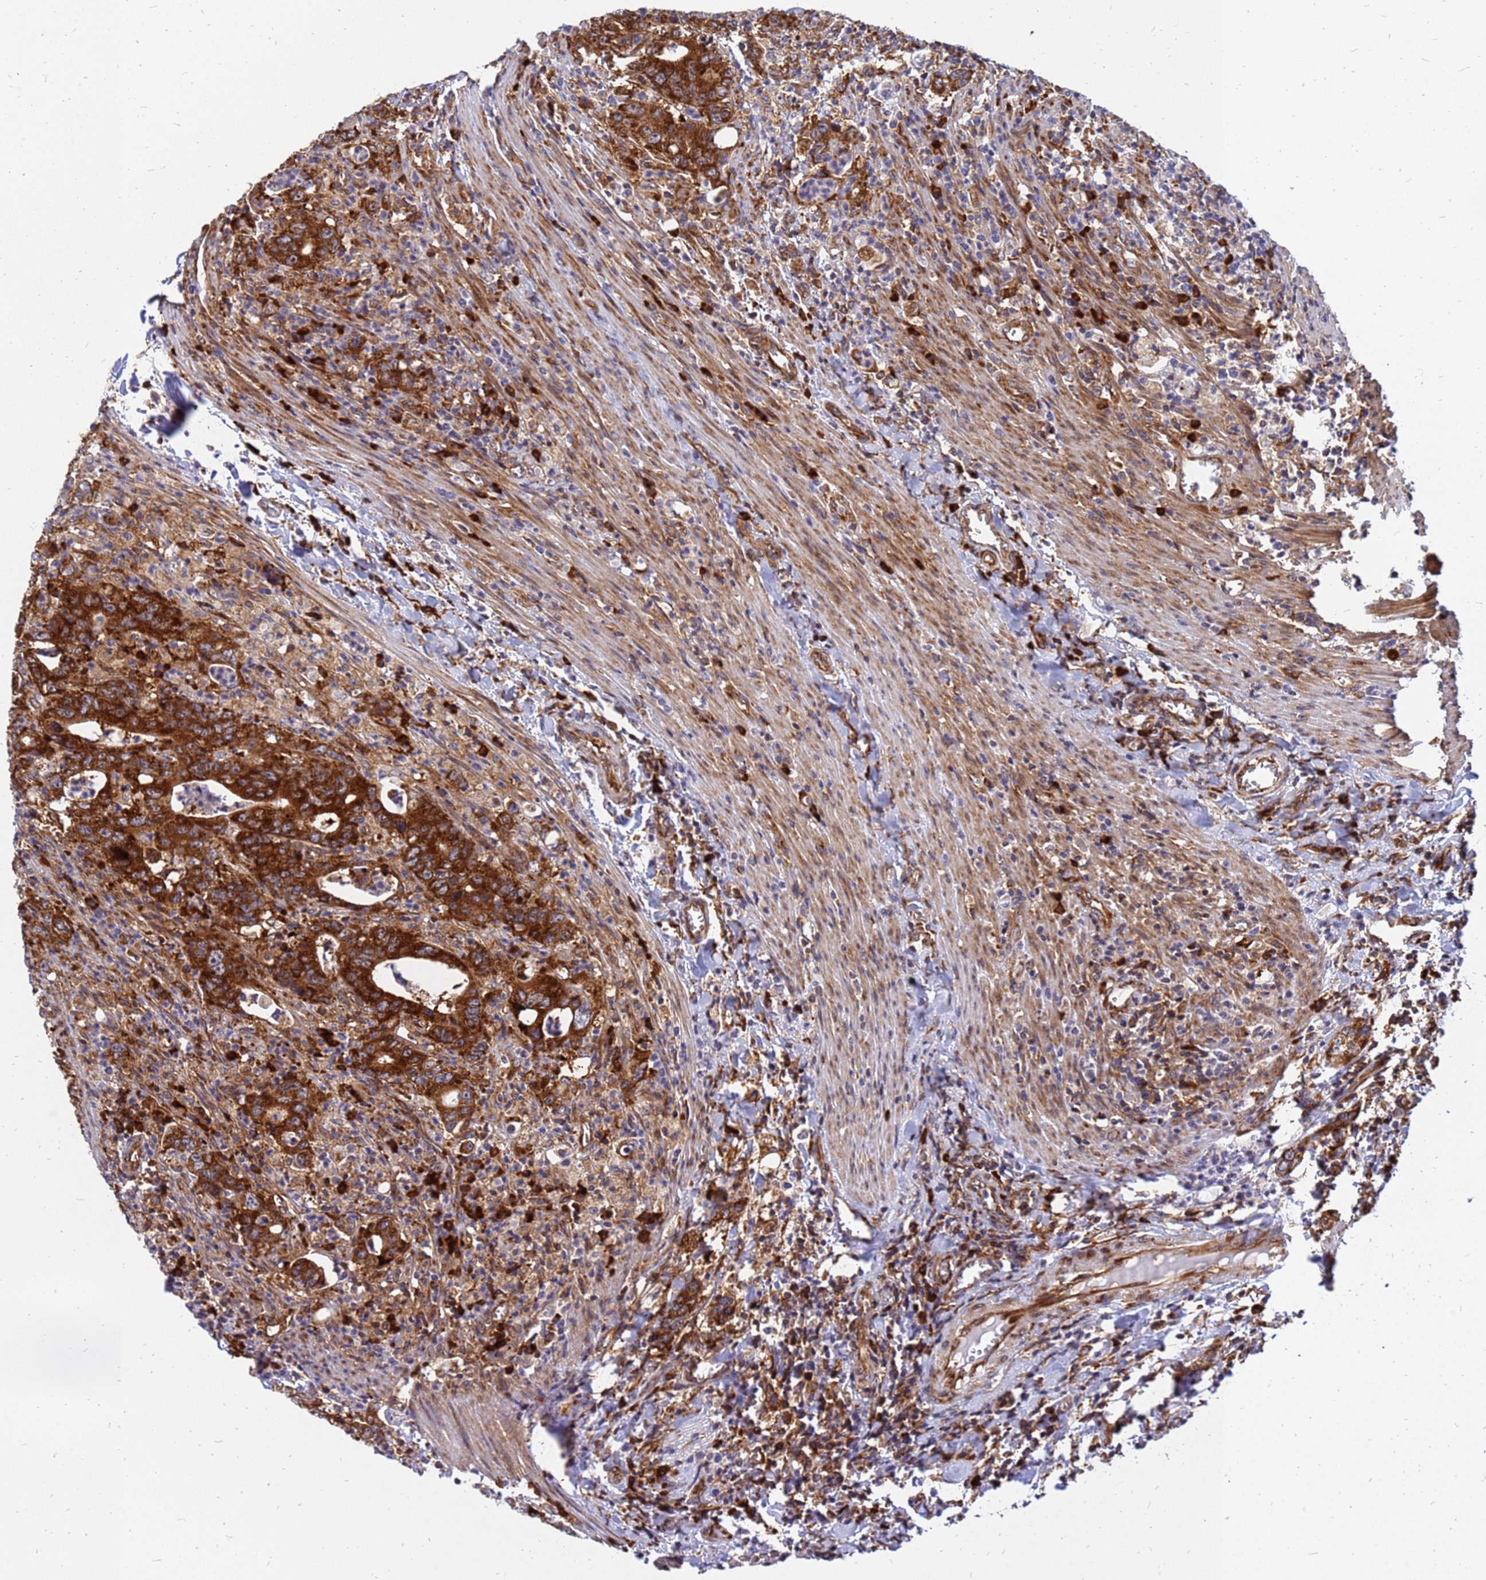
{"staining": {"intensity": "strong", "quantity": ">75%", "location": "cytoplasmic/membranous"}, "tissue": "colorectal cancer", "cell_type": "Tumor cells", "image_type": "cancer", "snomed": [{"axis": "morphology", "description": "Adenocarcinoma, NOS"}, {"axis": "topography", "description": "Colon"}], "caption": "This photomicrograph exhibits colorectal cancer stained with immunohistochemistry to label a protein in brown. The cytoplasmic/membranous of tumor cells show strong positivity for the protein. Nuclei are counter-stained blue.", "gene": "RPL8", "patient": {"sex": "female", "age": 75}}